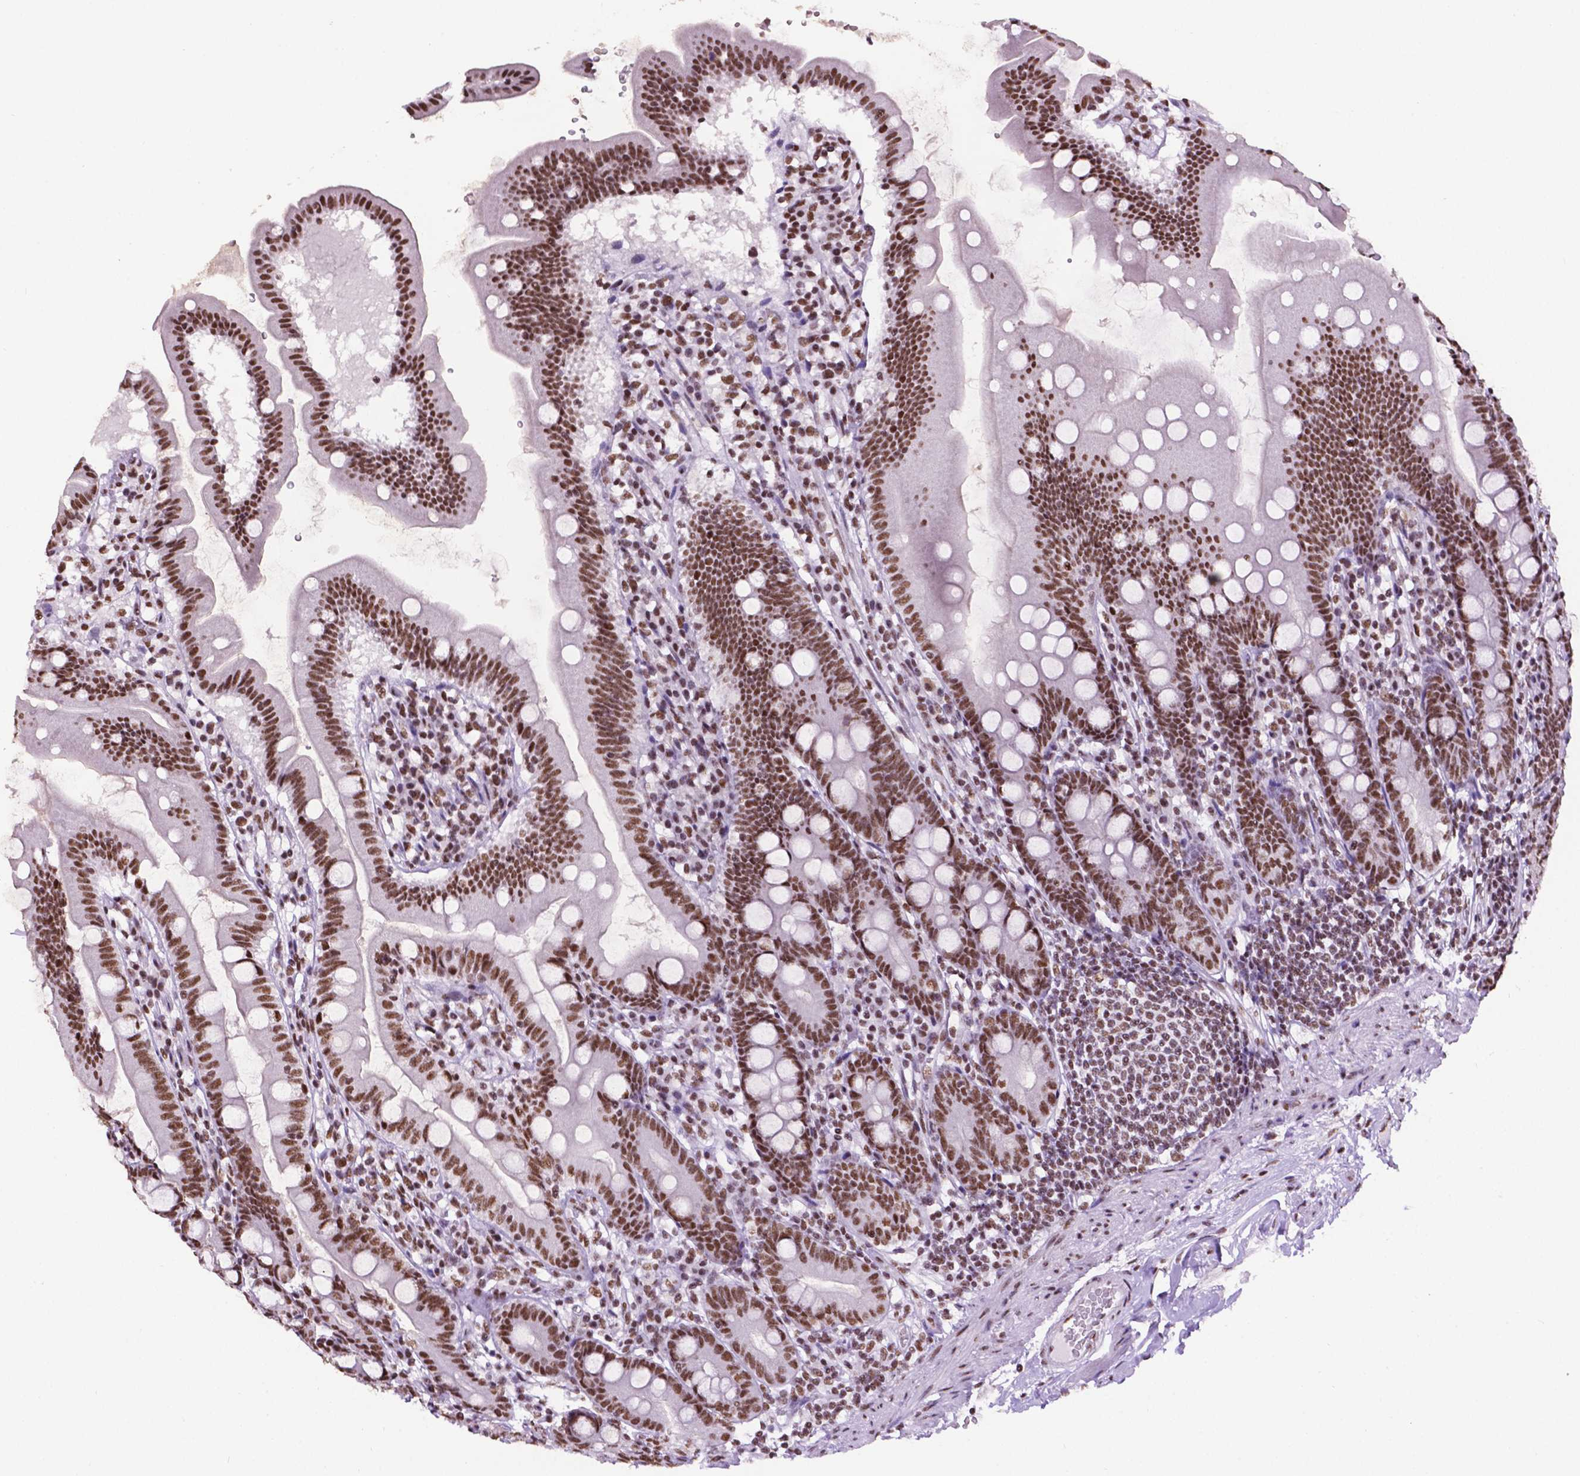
{"staining": {"intensity": "strong", "quantity": ">75%", "location": "nuclear"}, "tissue": "duodenum", "cell_type": "Glandular cells", "image_type": "normal", "snomed": [{"axis": "morphology", "description": "Normal tissue, NOS"}, {"axis": "topography", "description": "Duodenum"}], "caption": "A high-resolution photomicrograph shows immunohistochemistry staining of benign duodenum, which reveals strong nuclear positivity in about >75% of glandular cells.", "gene": "CCAR2", "patient": {"sex": "female", "age": 67}}